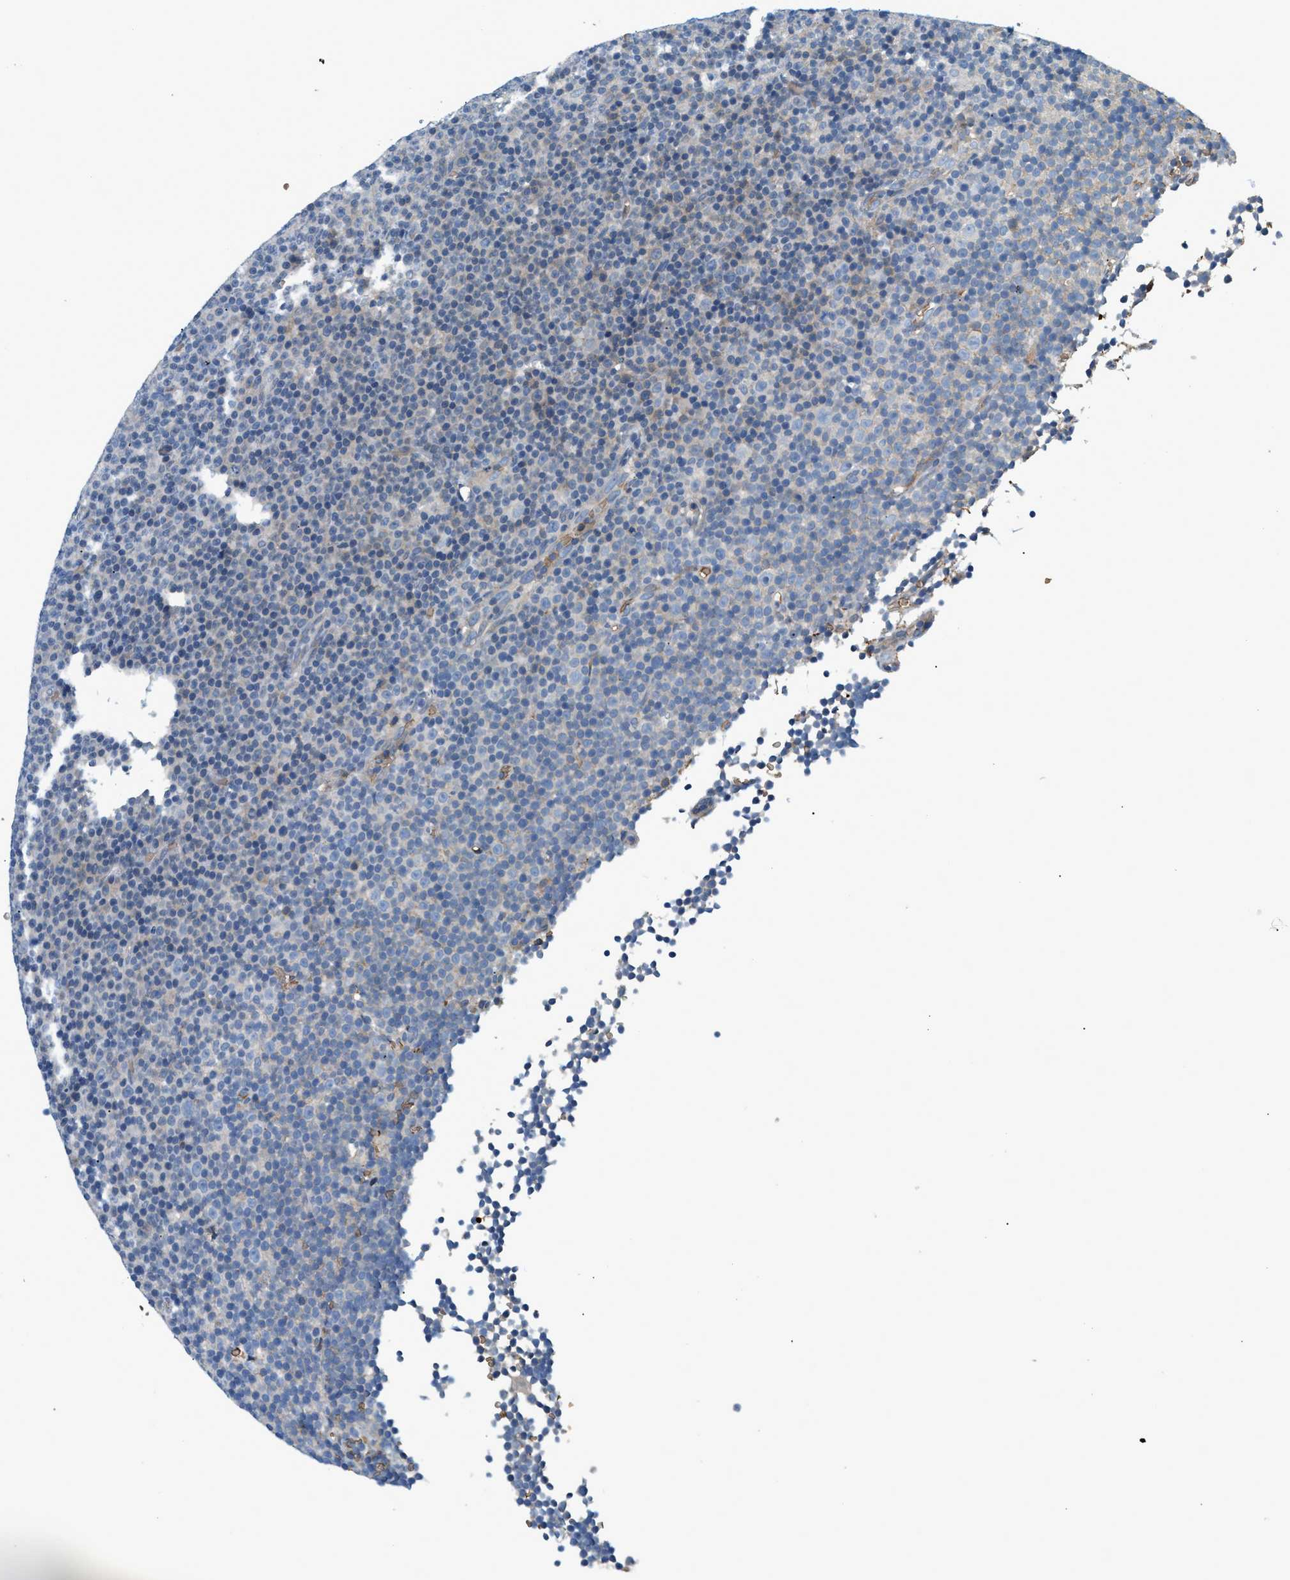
{"staining": {"intensity": "negative", "quantity": "none", "location": "none"}, "tissue": "lymphoma", "cell_type": "Tumor cells", "image_type": "cancer", "snomed": [{"axis": "morphology", "description": "Malignant lymphoma, non-Hodgkin's type, Low grade"}, {"axis": "topography", "description": "Lymph node"}], "caption": "DAB immunohistochemical staining of lymphoma displays no significant staining in tumor cells. Nuclei are stained in blue.", "gene": "CYTH2", "patient": {"sex": "female", "age": 67}}